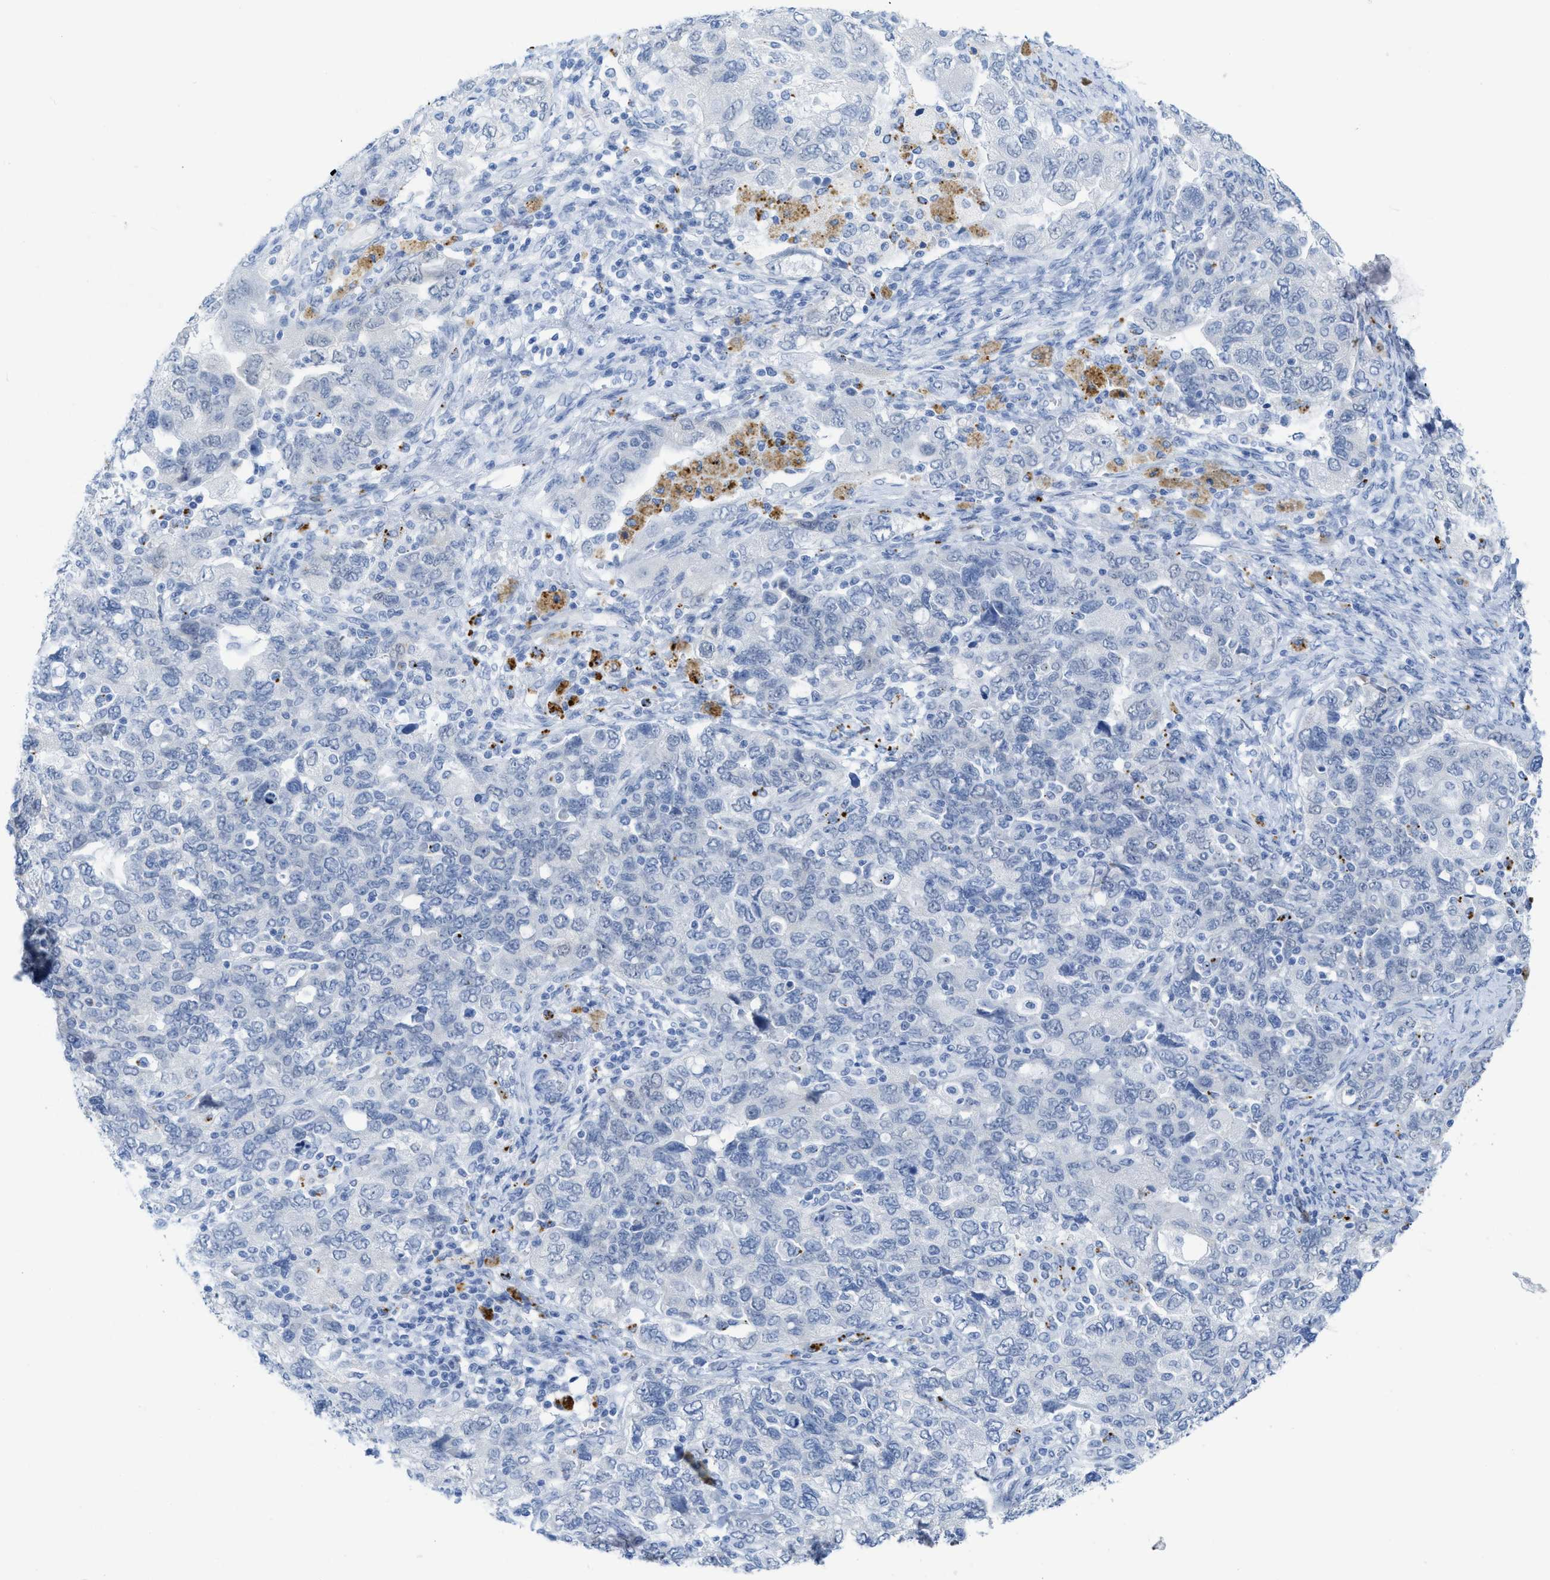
{"staining": {"intensity": "negative", "quantity": "none", "location": "none"}, "tissue": "ovarian cancer", "cell_type": "Tumor cells", "image_type": "cancer", "snomed": [{"axis": "morphology", "description": "Carcinoma, NOS"}, {"axis": "morphology", "description": "Cystadenocarcinoma, serous, NOS"}, {"axis": "topography", "description": "Ovary"}], "caption": "Immunohistochemical staining of human ovarian cancer displays no significant staining in tumor cells. (IHC, brightfield microscopy, high magnification).", "gene": "WDR4", "patient": {"sex": "female", "age": 69}}